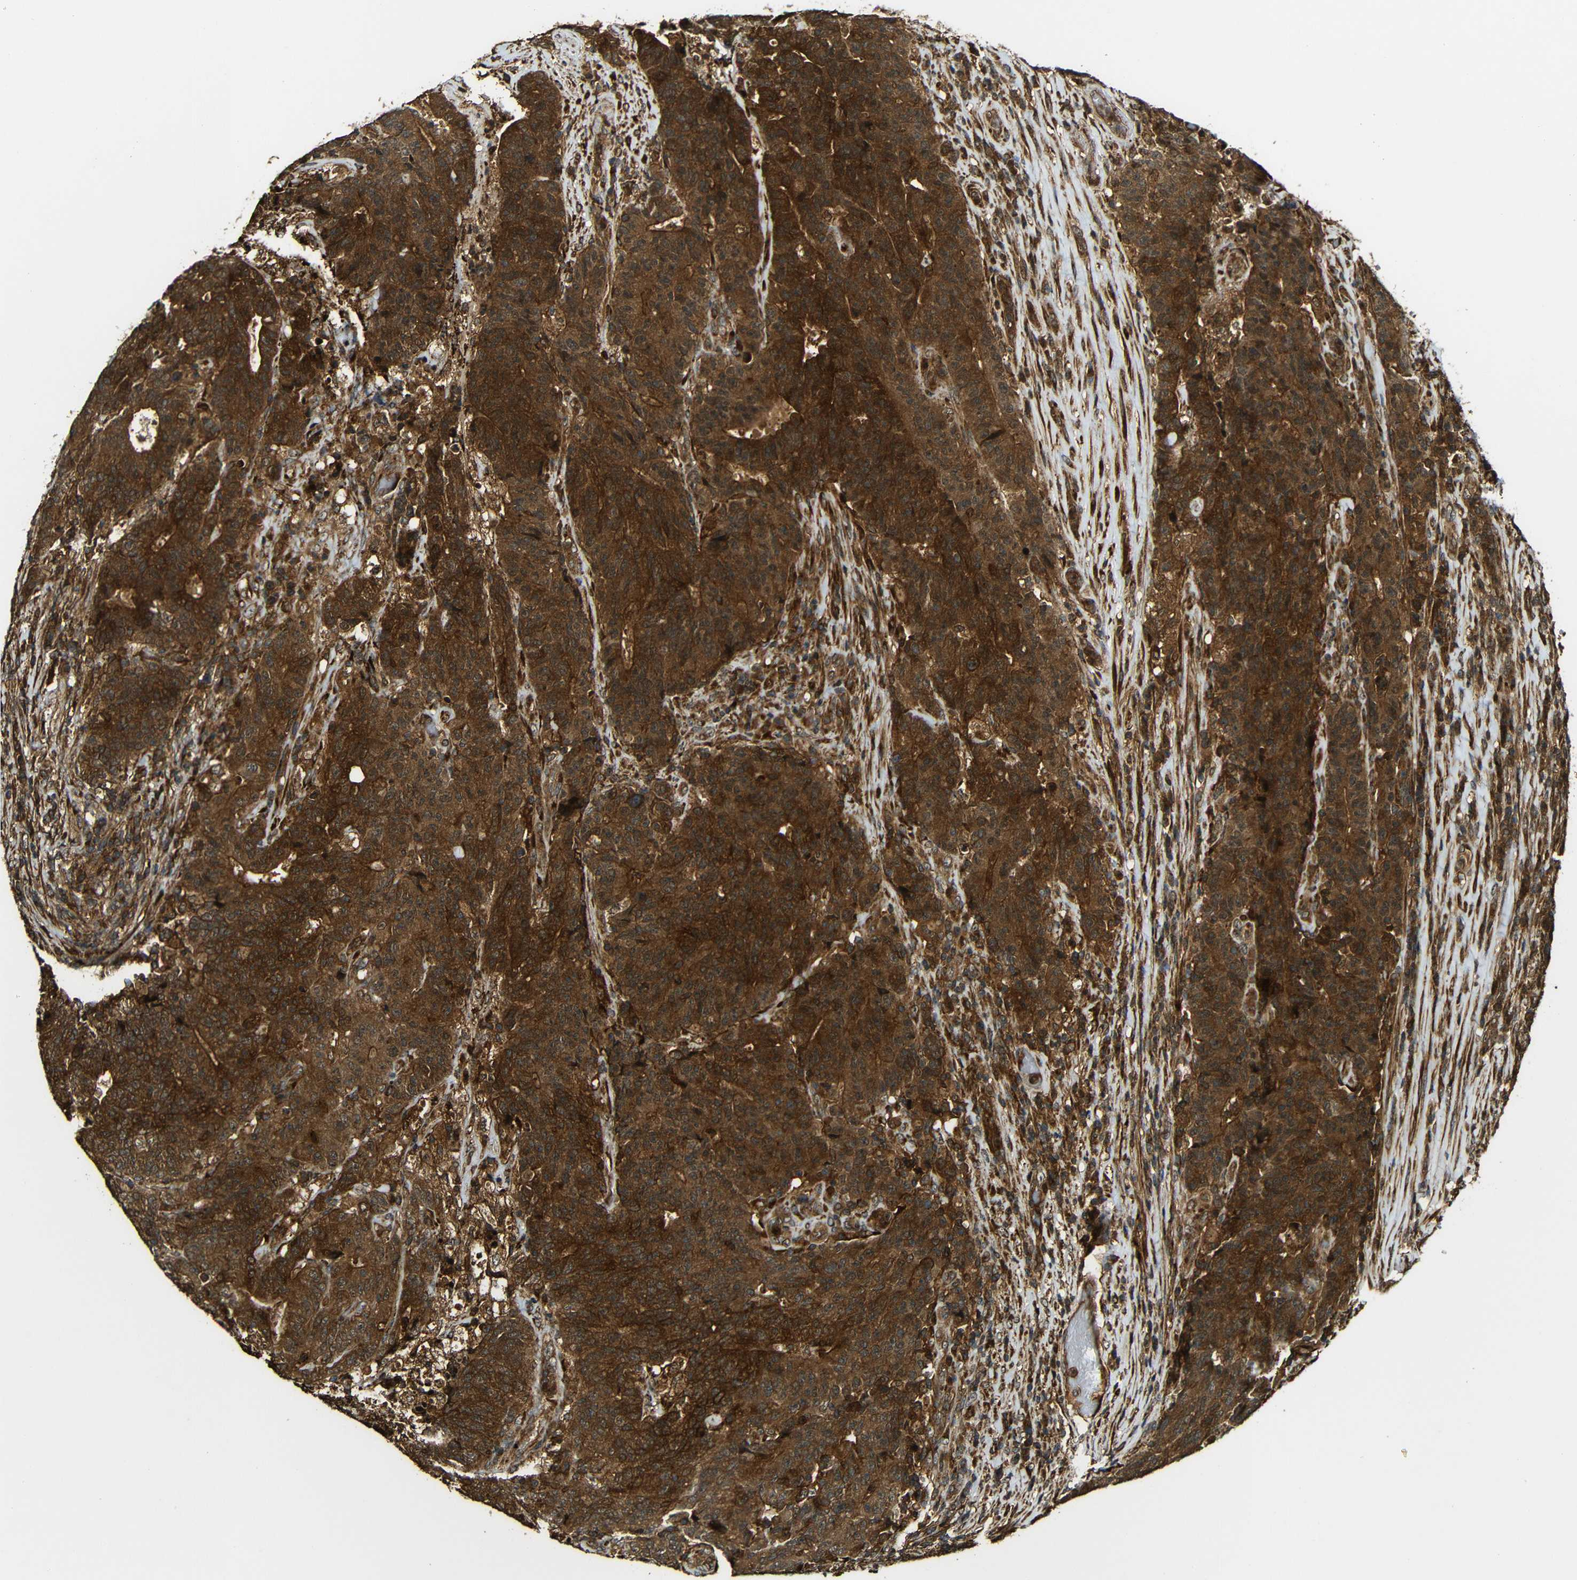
{"staining": {"intensity": "strong", "quantity": ">75%", "location": "cytoplasmic/membranous"}, "tissue": "colorectal cancer", "cell_type": "Tumor cells", "image_type": "cancer", "snomed": [{"axis": "morphology", "description": "Normal tissue, NOS"}, {"axis": "morphology", "description": "Adenocarcinoma, NOS"}, {"axis": "topography", "description": "Colon"}], "caption": "Protein analysis of colorectal adenocarcinoma tissue displays strong cytoplasmic/membranous staining in approximately >75% of tumor cells.", "gene": "CASP8", "patient": {"sex": "female", "age": 75}}